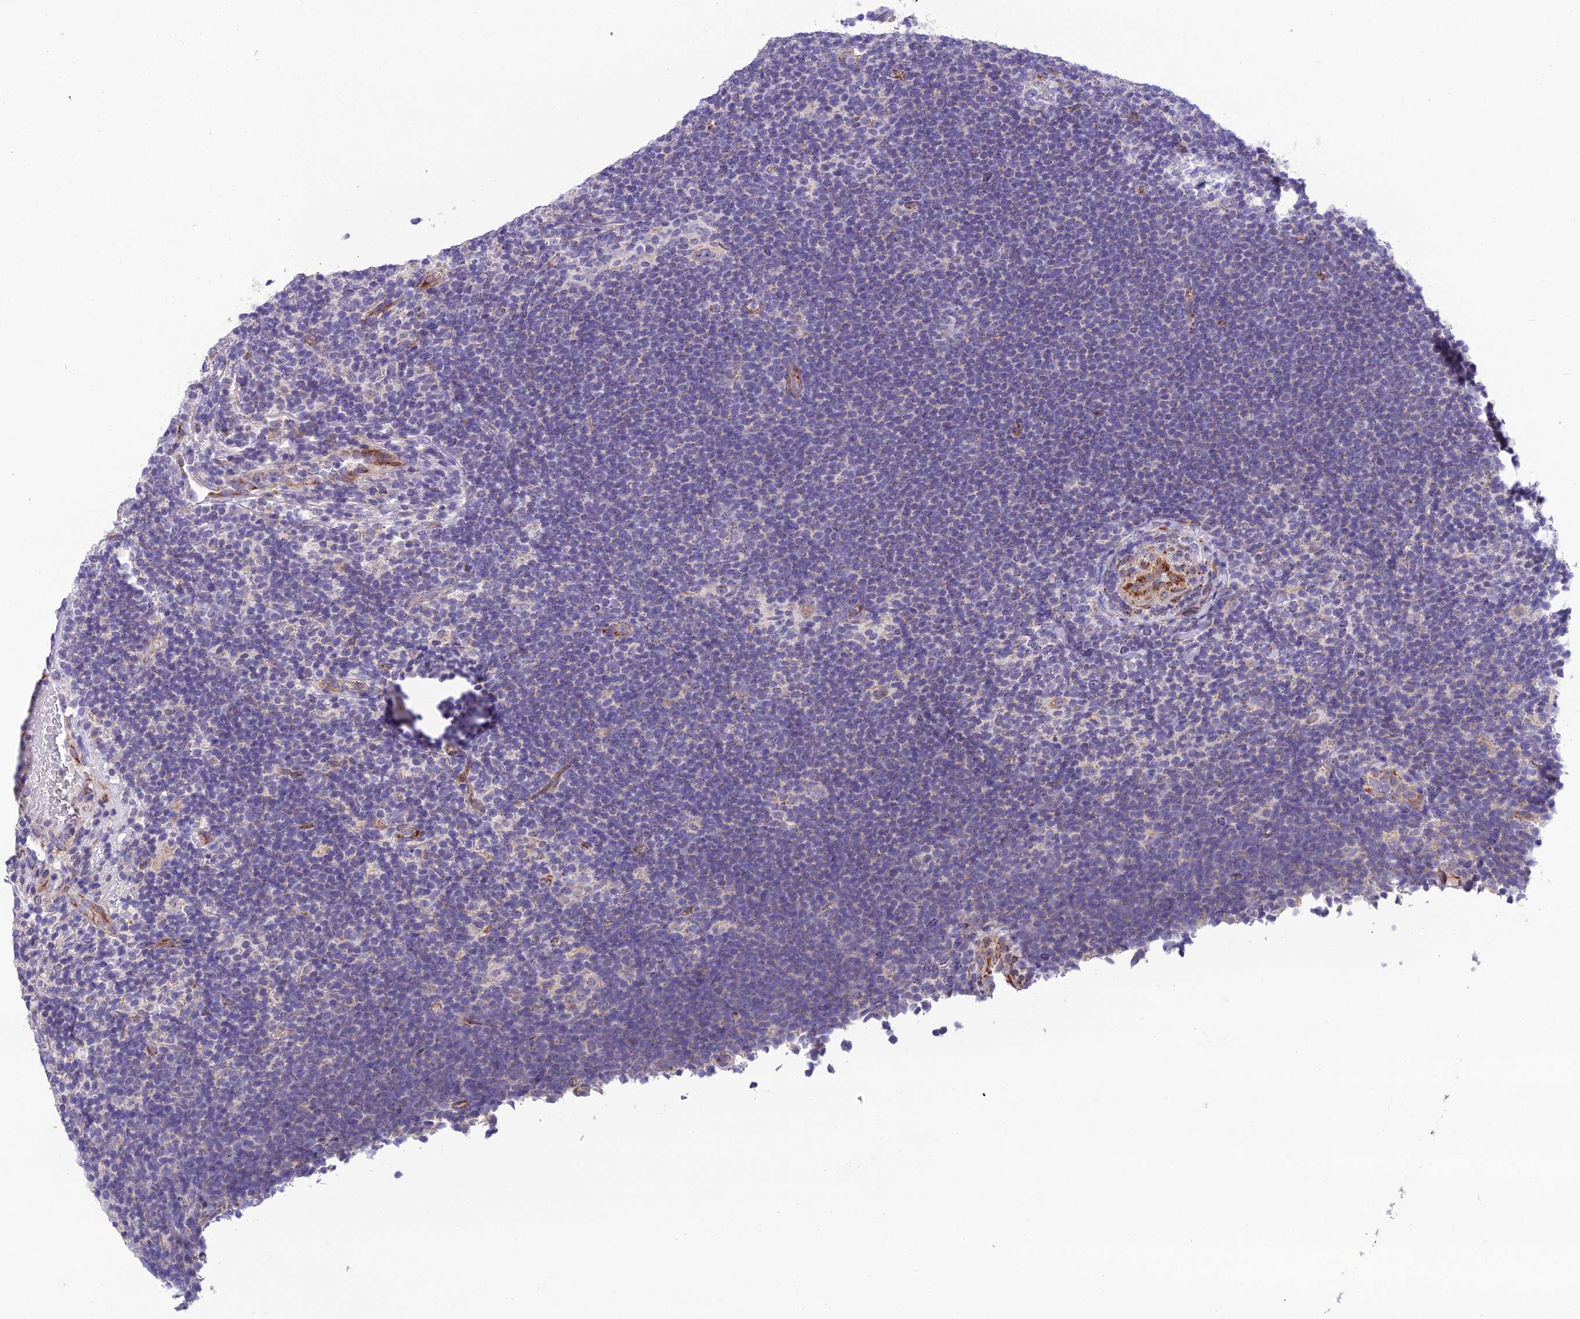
{"staining": {"intensity": "negative", "quantity": "none", "location": "none"}, "tissue": "lymphoma", "cell_type": "Tumor cells", "image_type": "cancer", "snomed": [{"axis": "morphology", "description": "Hodgkin's disease, NOS"}, {"axis": "topography", "description": "Lymph node"}], "caption": "Immunohistochemical staining of lymphoma reveals no significant positivity in tumor cells.", "gene": "NODAL", "patient": {"sex": "female", "age": 57}}